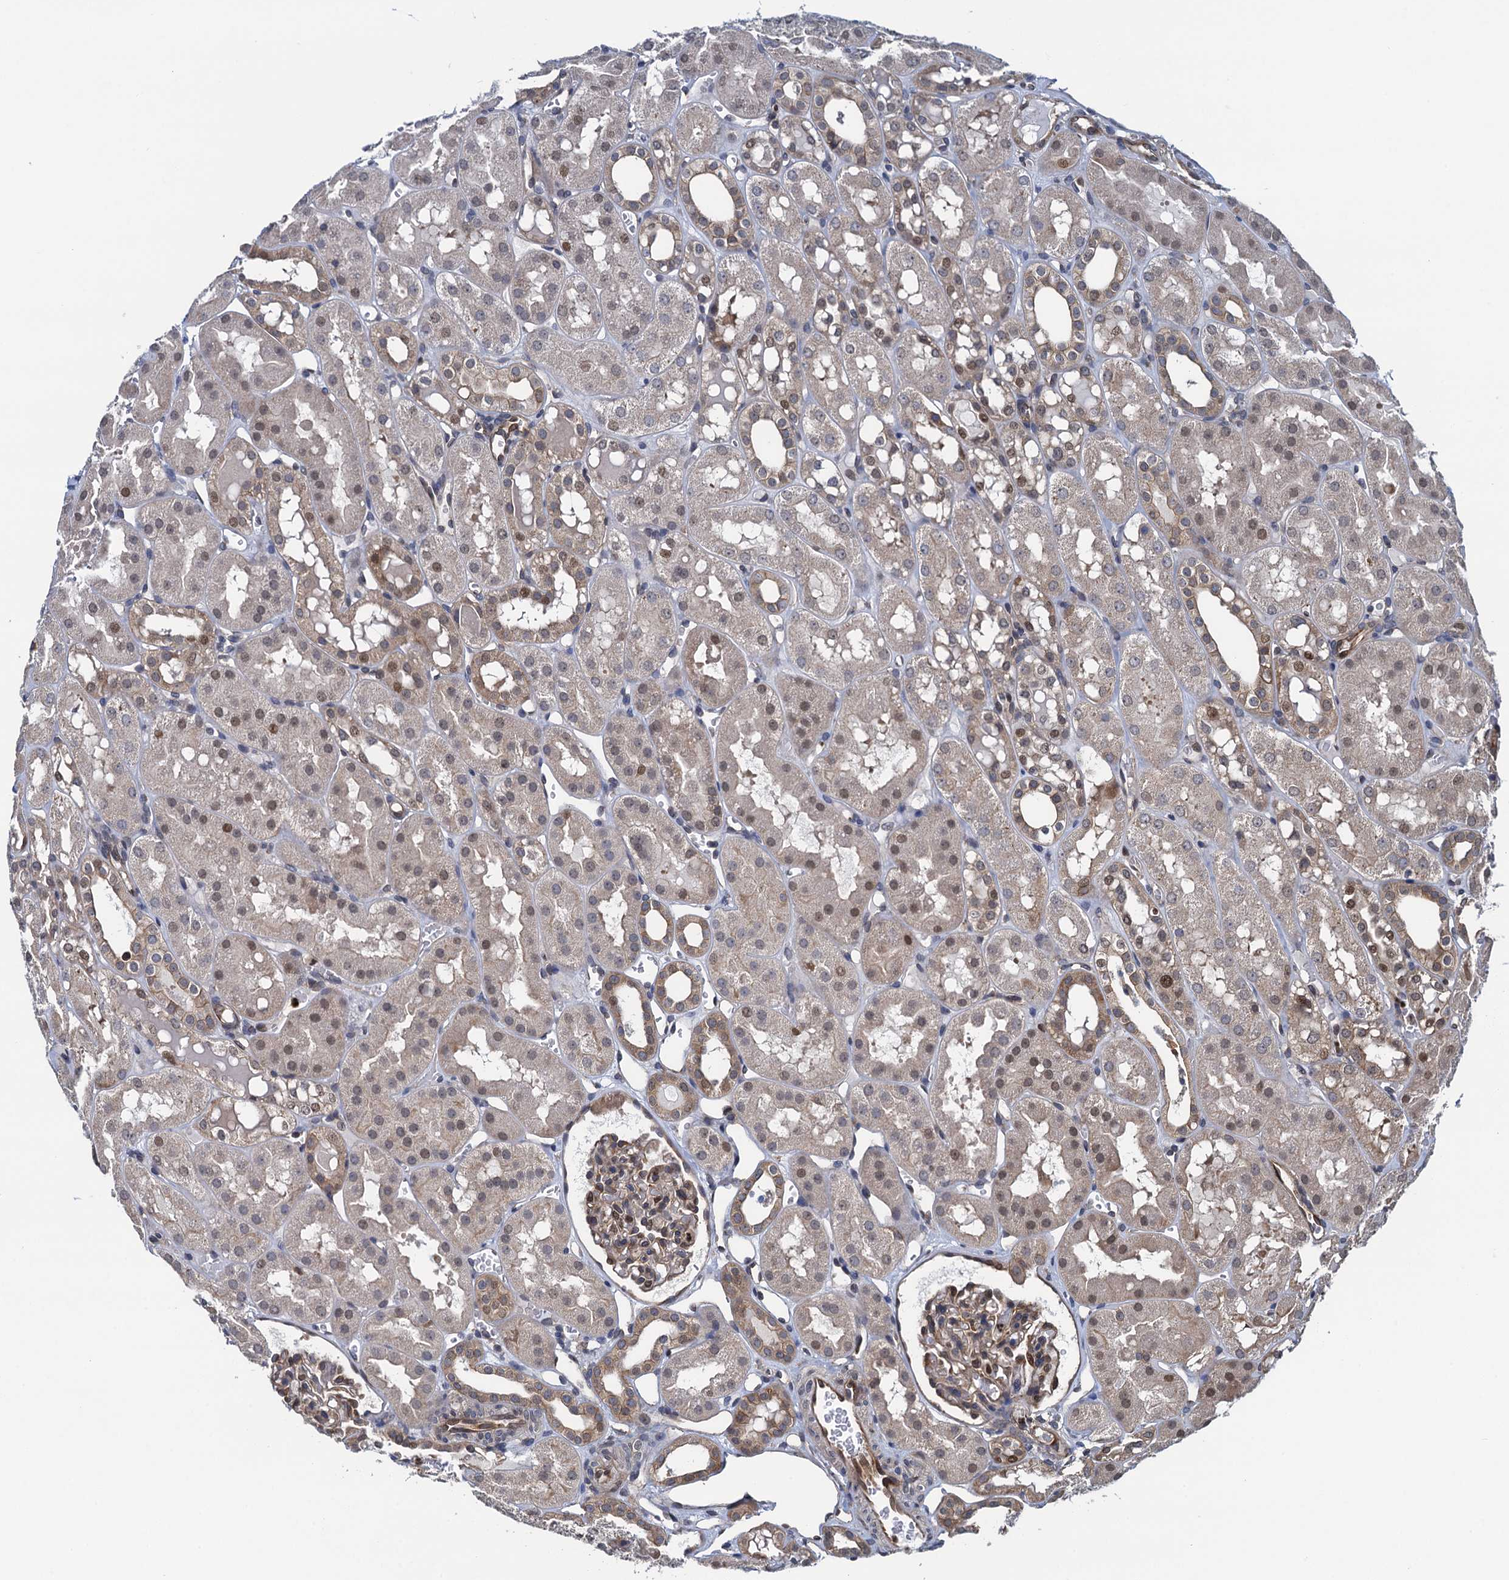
{"staining": {"intensity": "moderate", "quantity": "<25%", "location": "nuclear"}, "tissue": "kidney", "cell_type": "Cells in glomeruli", "image_type": "normal", "snomed": [{"axis": "morphology", "description": "Normal tissue, NOS"}, {"axis": "topography", "description": "Kidney"}], "caption": "A photomicrograph showing moderate nuclear expression in approximately <25% of cells in glomeruli in normal kidney, as visualized by brown immunohistochemical staining.", "gene": "RNF125", "patient": {"sex": "male", "age": 16}}